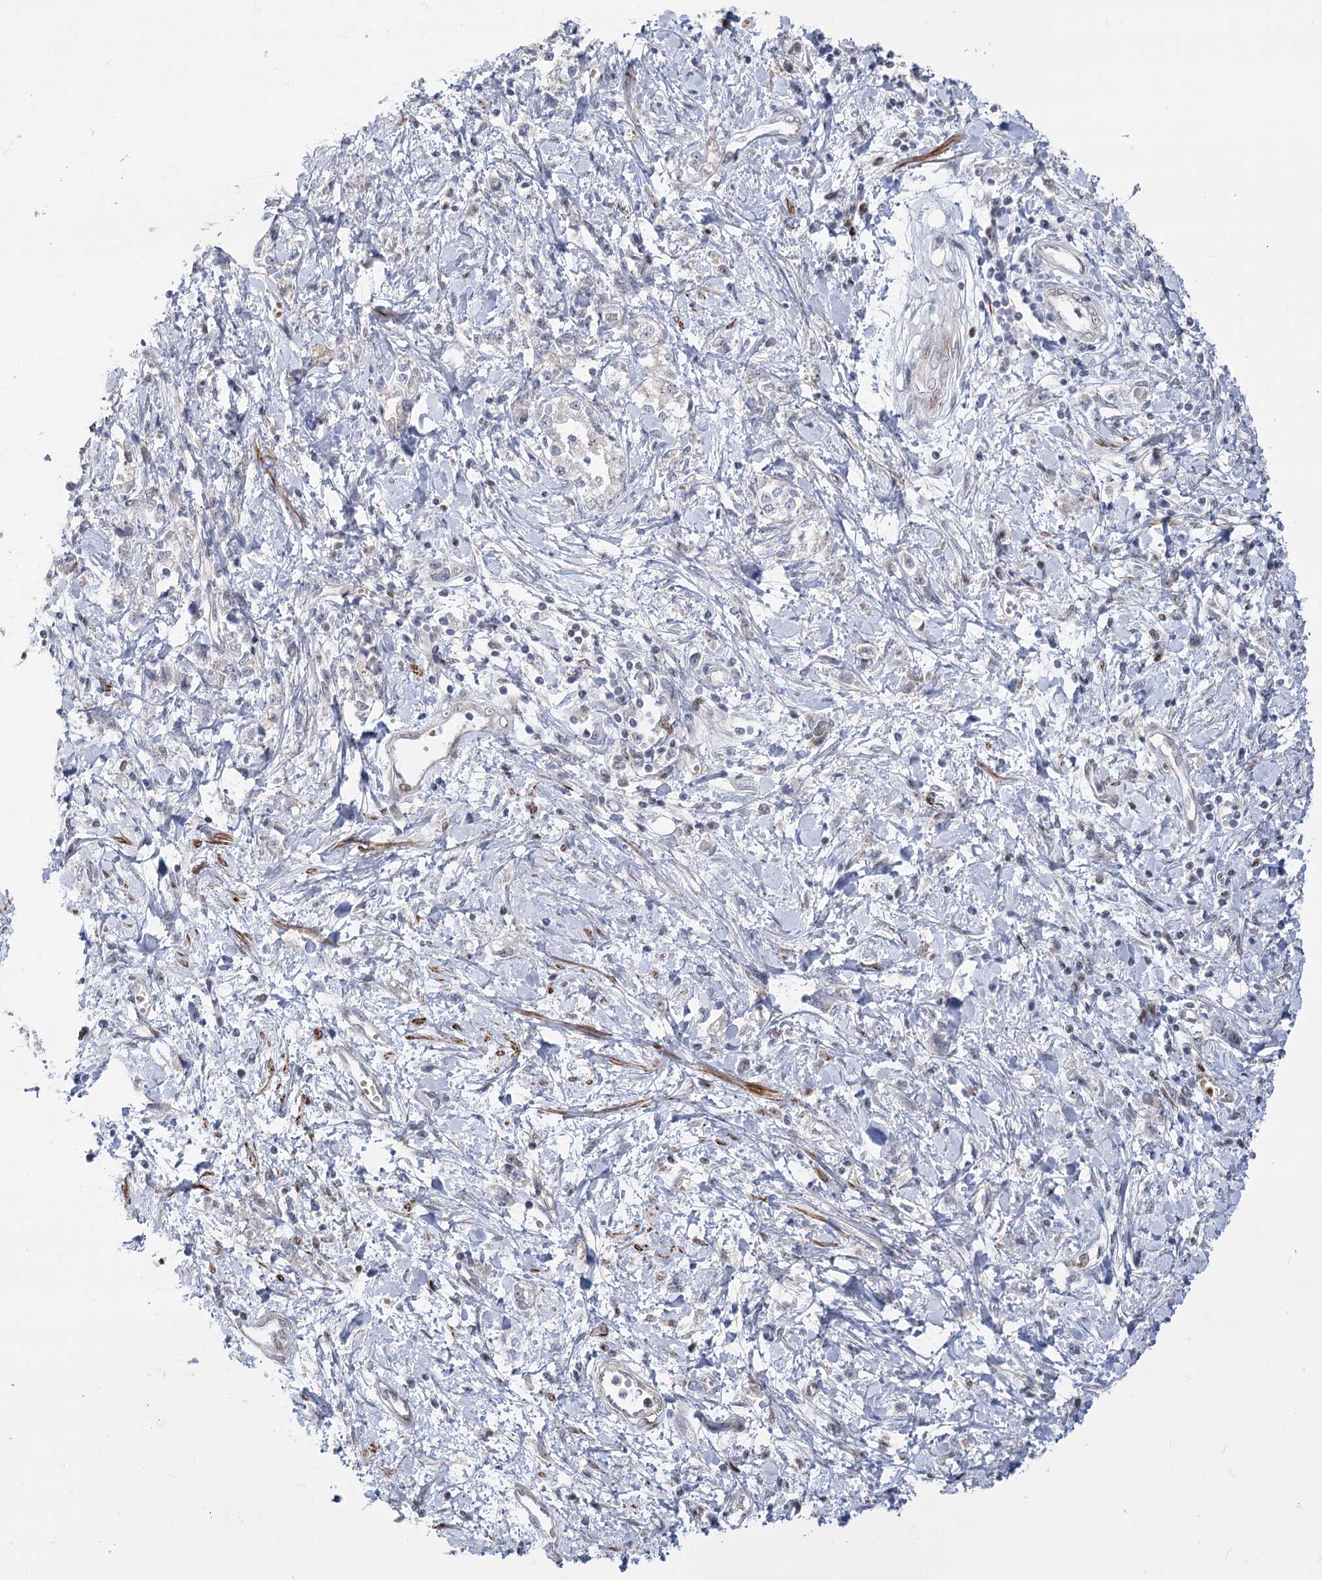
{"staining": {"intensity": "negative", "quantity": "none", "location": "none"}, "tissue": "stomach cancer", "cell_type": "Tumor cells", "image_type": "cancer", "snomed": [{"axis": "morphology", "description": "Adenocarcinoma, NOS"}, {"axis": "topography", "description": "Stomach"}], "caption": "There is no significant expression in tumor cells of adenocarcinoma (stomach). The staining is performed using DAB (3,3'-diaminobenzidine) brown chromogen with nuclei counter-stained in using hematoxylin.", "gene": "ARSI", "patient": {"sex": "female", "age": 76}}